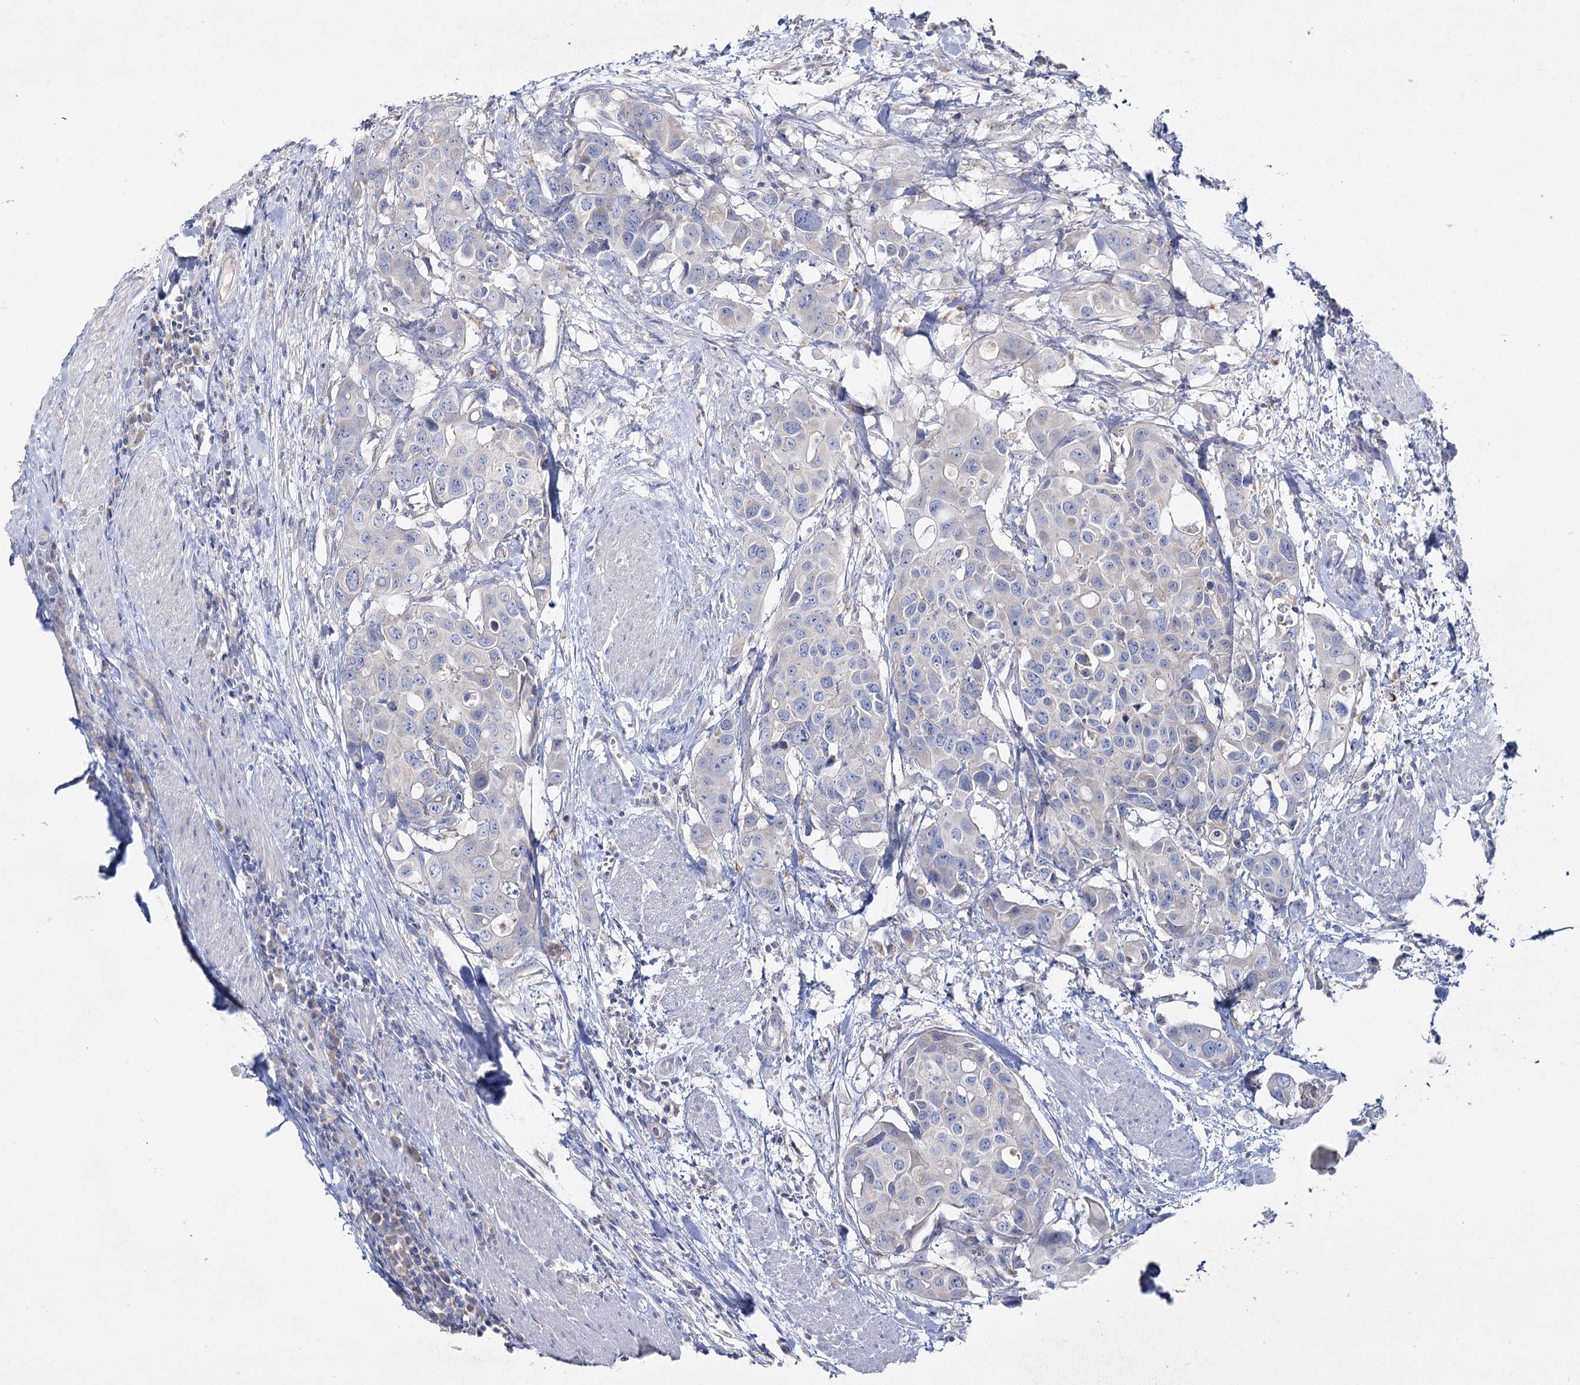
{"staining": {"intensity": "negative", "quantity": "none", "location": "none"}, "tissue": "colorectal cancer", "cell_type": "Tumor cells", "image_type": "cancer", "snomed": [{"axis": "morphology", "description": "Adenocarcinoma, NOS"}, {"axis": "topography", "description": "Colon"}], "caption": "A photomicrograph of human colorectal adenocarcinoma is negative for staining in tumor cells. The staining is performed using DAB brown chromogen with nuclei counter-stained in using hematoxylin.", "gene": "TMEM187", "patient": {"sex": "male", "age": 77}}